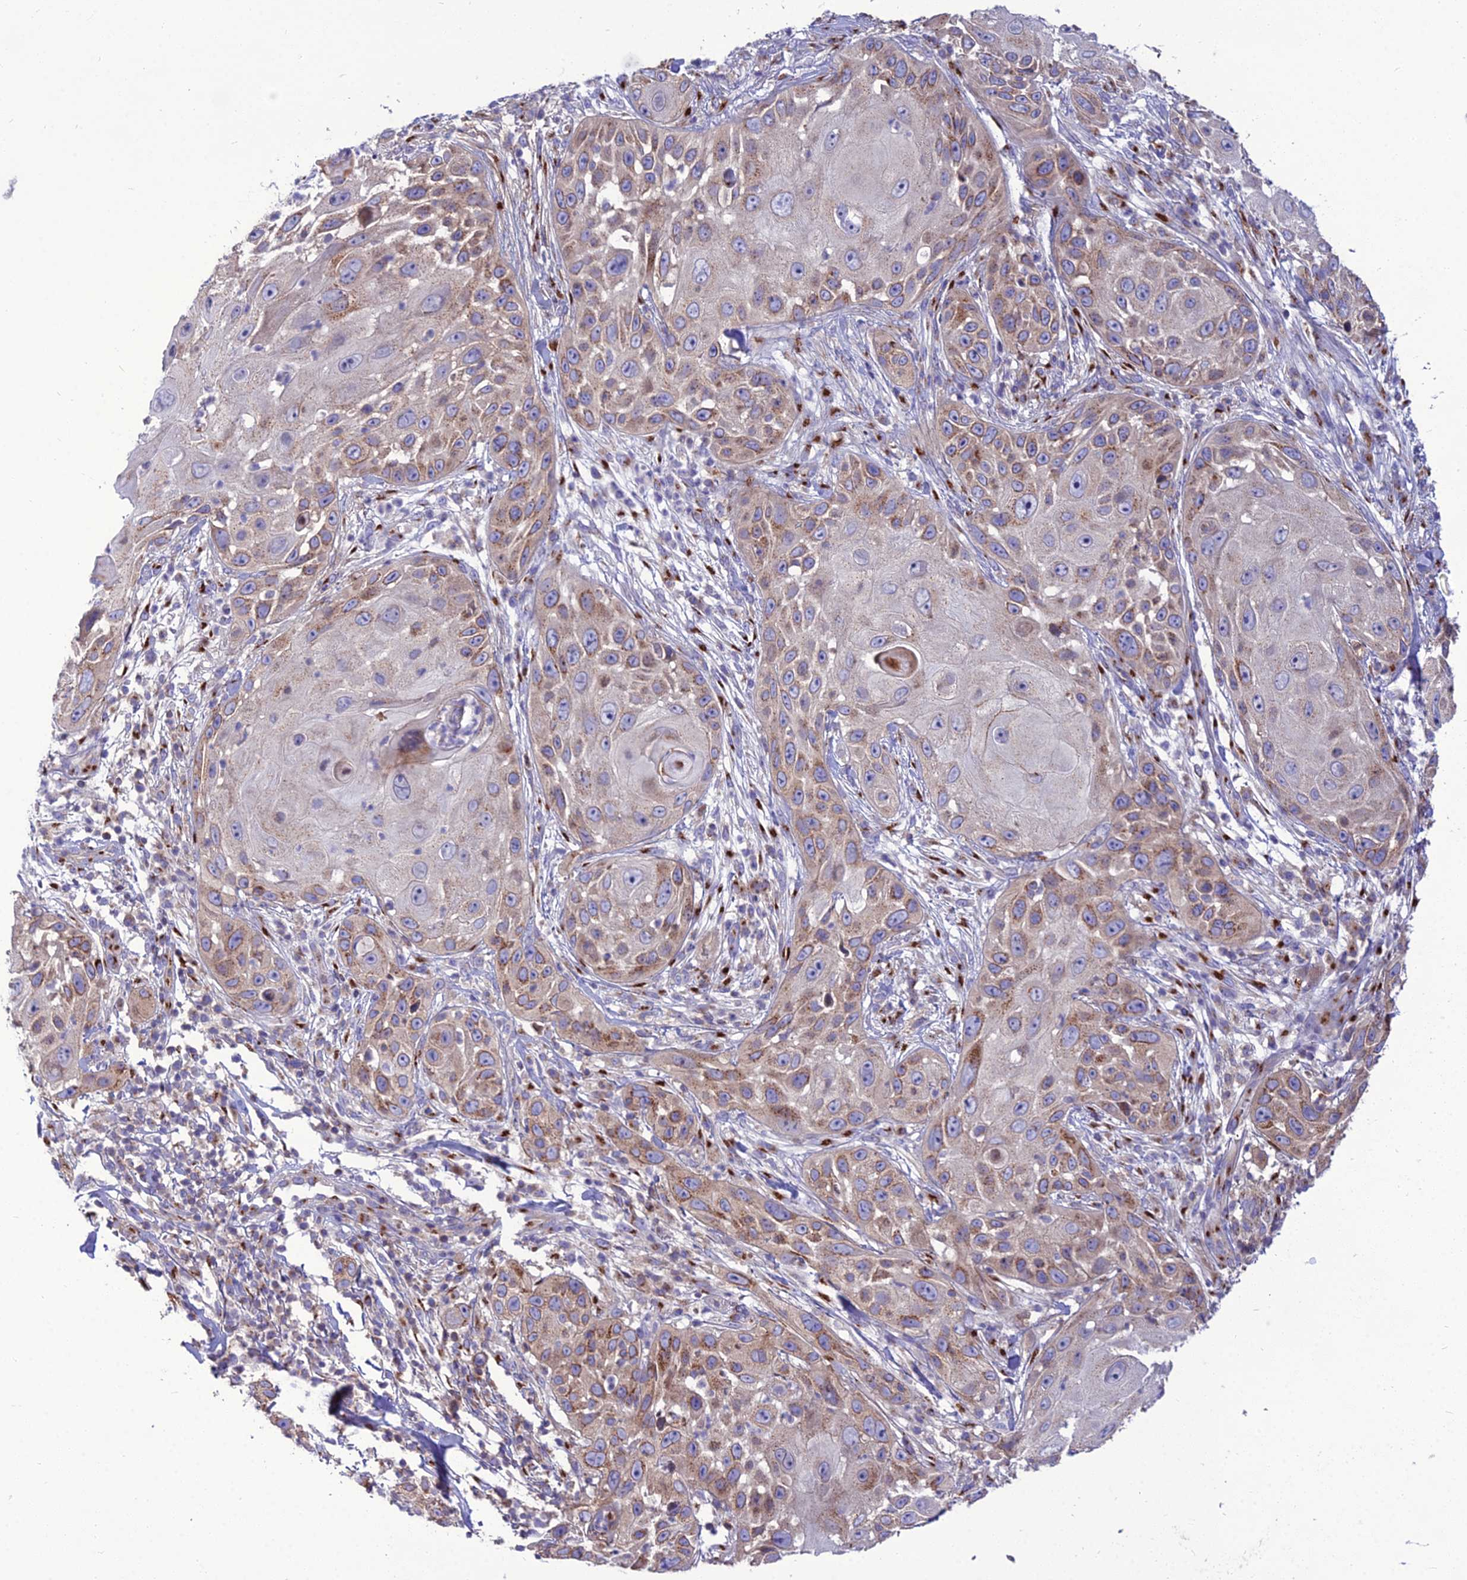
{"staining": {"intensity": "moderate", "quantity": "25%-75%", "location": "cytoplasmic/membranous"}, "tissue": "skin cancer", "cell_type": "Tumor cells", "image_type": "cancer", "snomed": [{"axis": "morphology", "description": "Squamous cell carcinoma, NOS"}, {"axis": "topography", "description": "Skin"}], "caption": "Approximately 25%-75% of tumor cells in human squamous cell carcinoma (skin) exhibit moderate cytoplasmic/membranous protein expression as visualized by brown immunohistochemical staining.", "gene": "SPRYD7", "patient": {"sex": "female", "age": 44}}